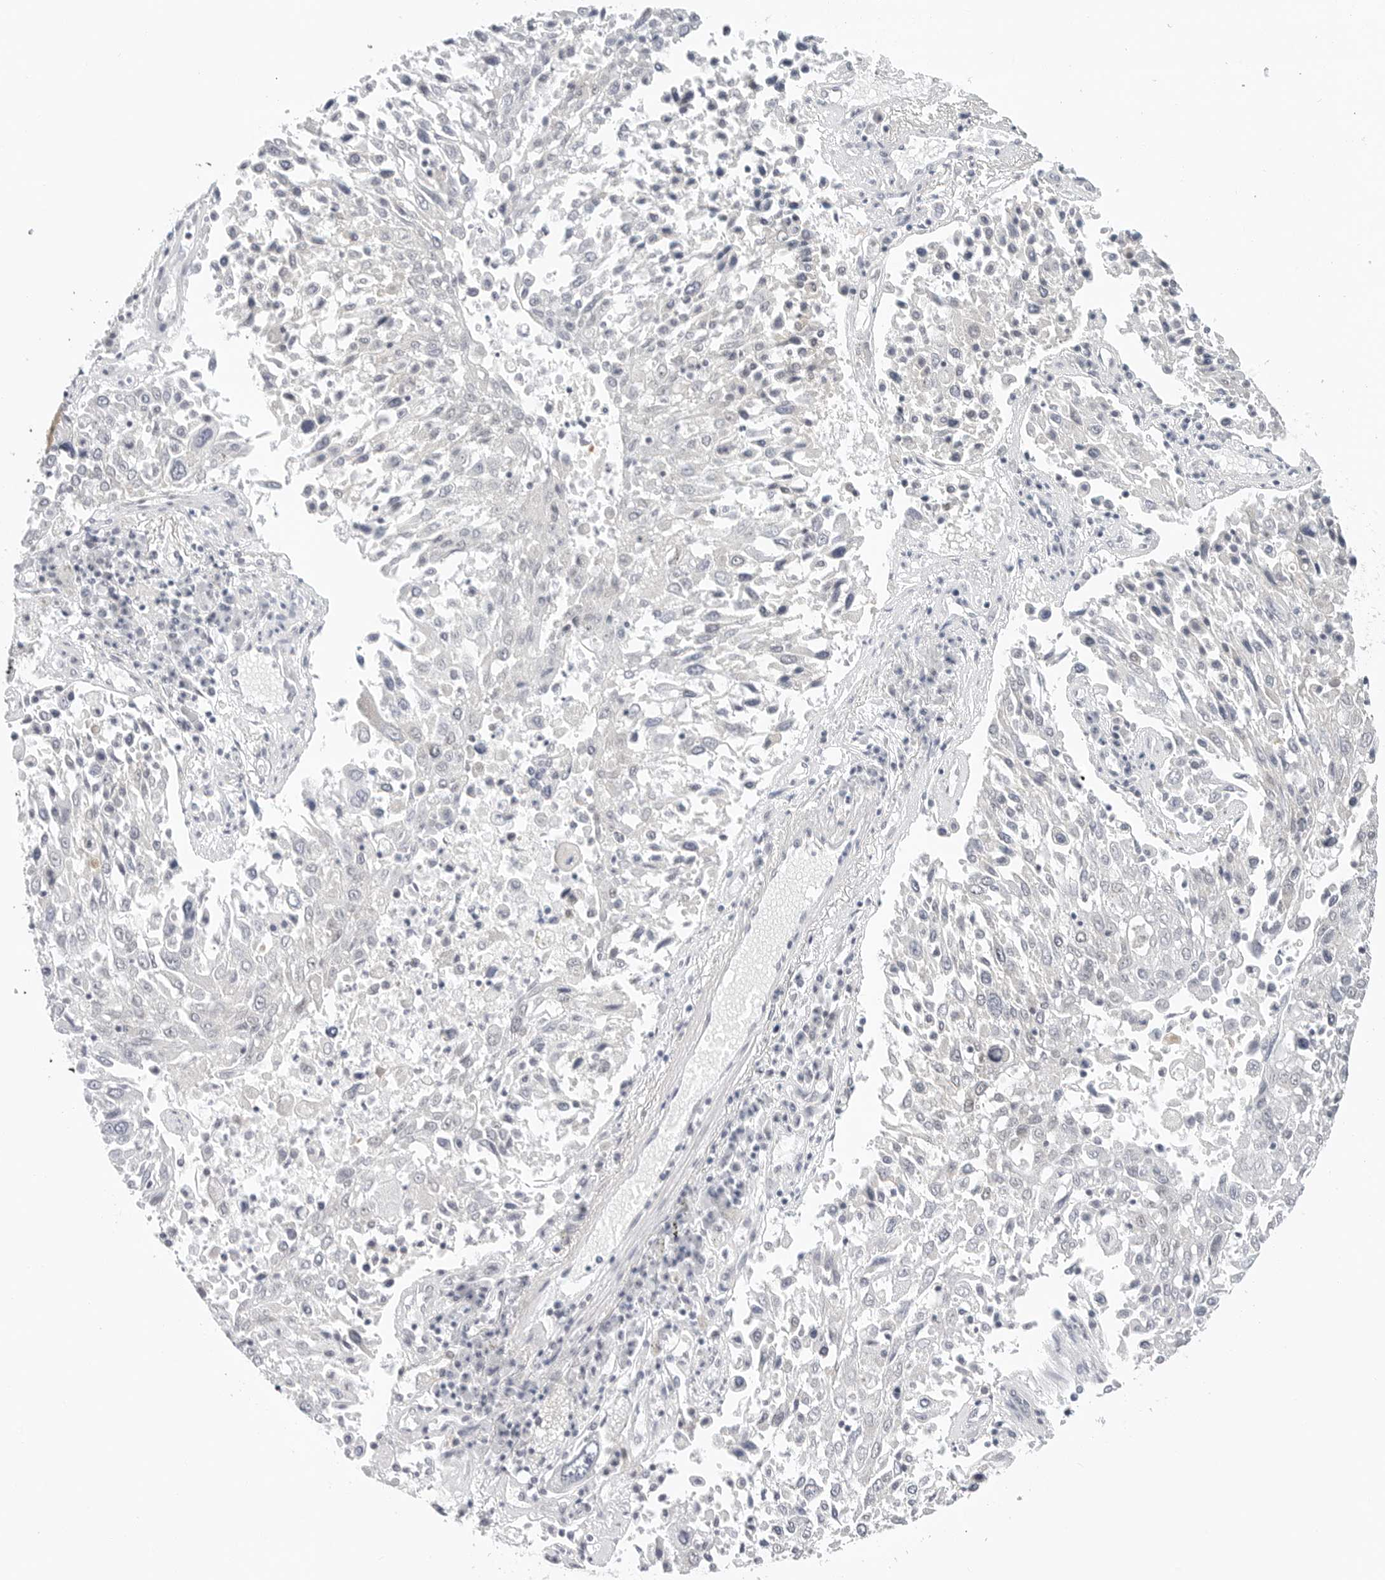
{"staining": {"intensity": "negative", "quantity": "none", "location": "none"}, "tissue": "lung cancer", "cell_type": "Tumor cells", "image_type": "cancer", "snomed": [{"axis": "morphology", "description": "Squamous cell carcinoma, NOS"}, {"axis": "topography", "description": "Lung"}], "caption": "An image of human squamous cell carcinoma (lung) is negative for staining in tumor cells.", "gene": "TSEN2", "patient": {"sex": "male", "age": 65}}